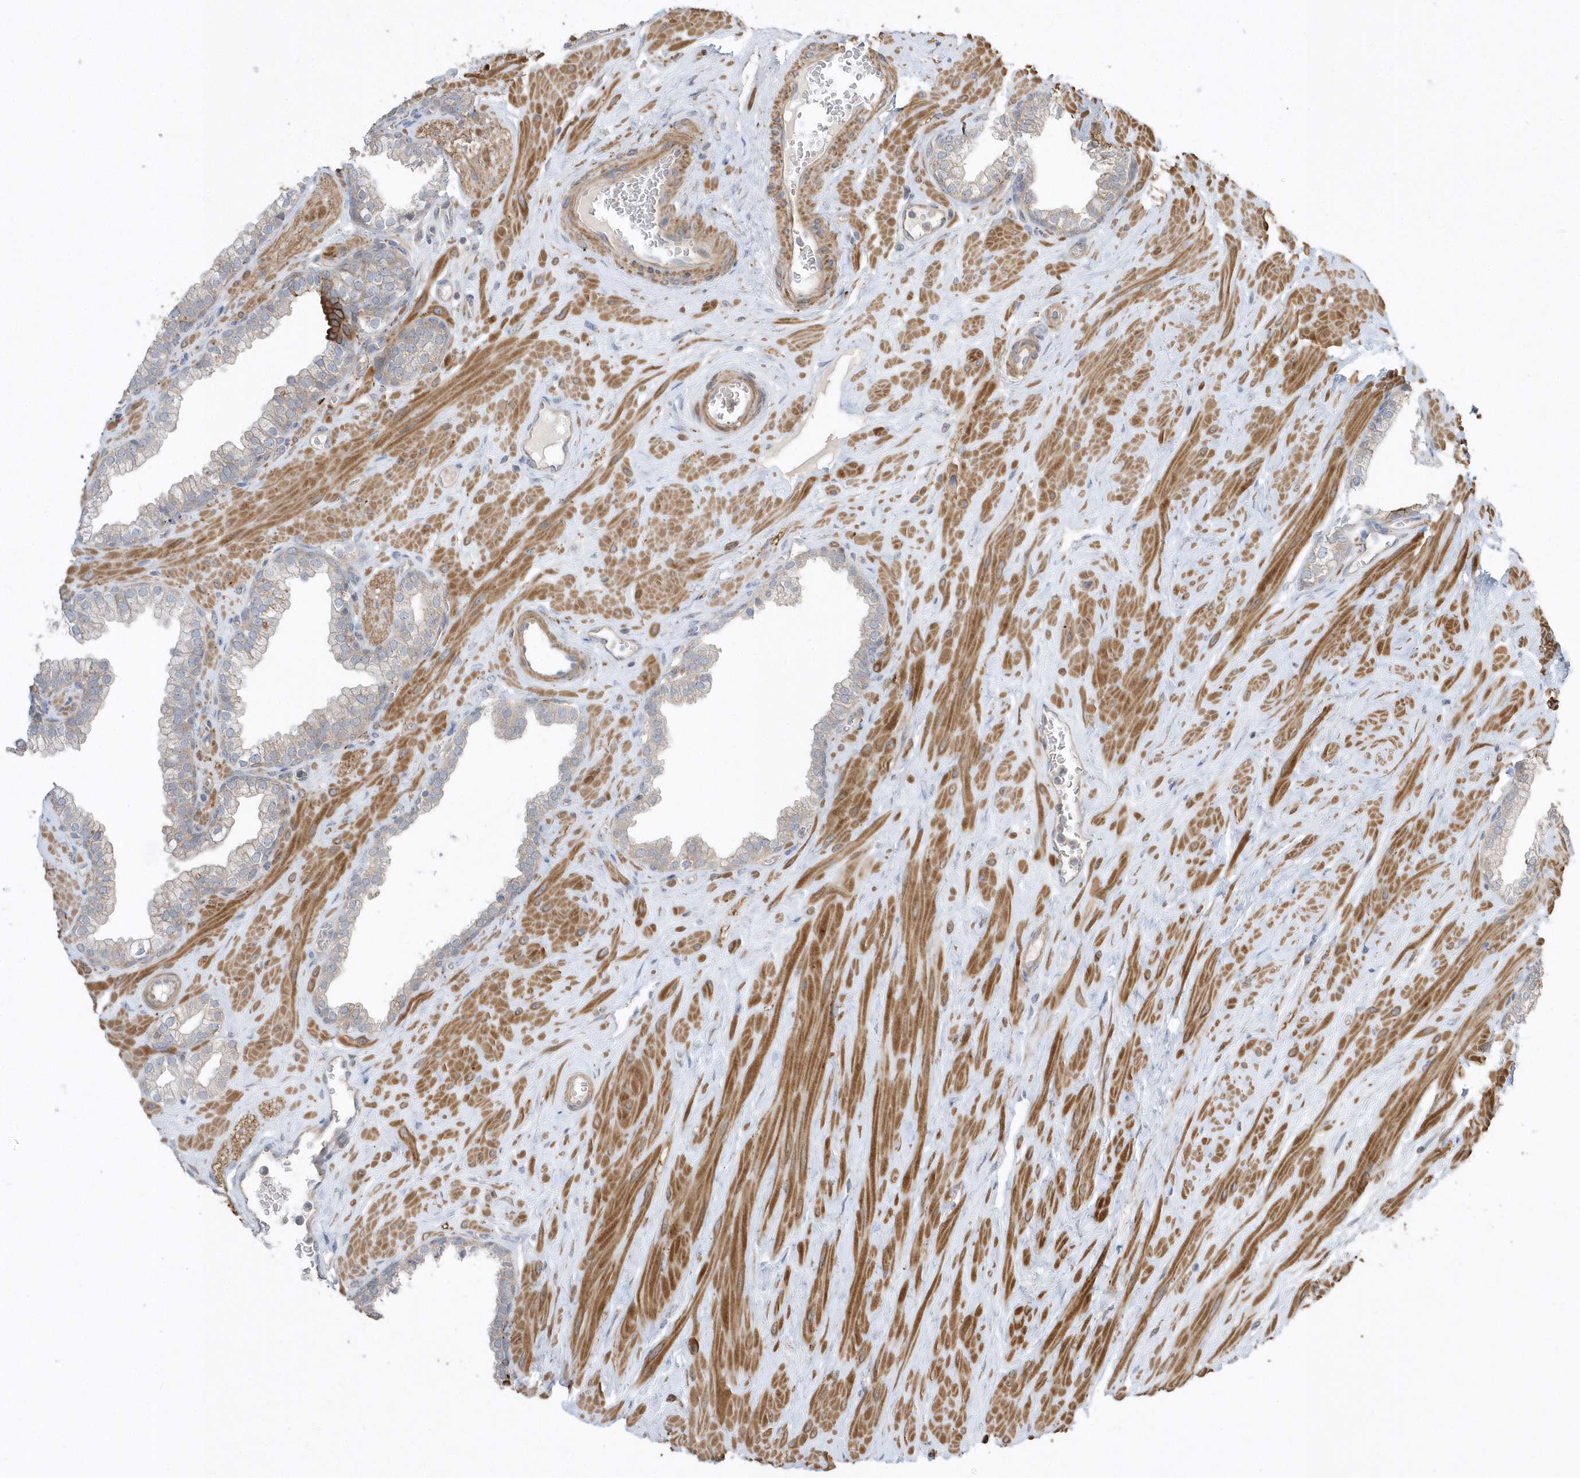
{"staining": {"intensity": "moderate", "quantity": "<25%", "location": "cytoplasmic/membranous"}, "tissue": "prostate", "cell_type": "Glandular cells", "image_type": "normal", "snomed": [{"axis": "morphology", "description": "Normal tissue, NOS"}, {"axis": "morphology", "description": "Urothelial carcinoma, Low grade"}, {"axis": "topography", "description": "Urinary bladder"}, {"axis": "topography", "description": "Prostate"}], "caption": "Immunohistochemical staining of normal prostate reveals moderate cytoplasmic/membranous protein staining in approximately <25% of glandular cells.", "gene": "SENP8", "patient": {"sex": "male", "age": 60}}